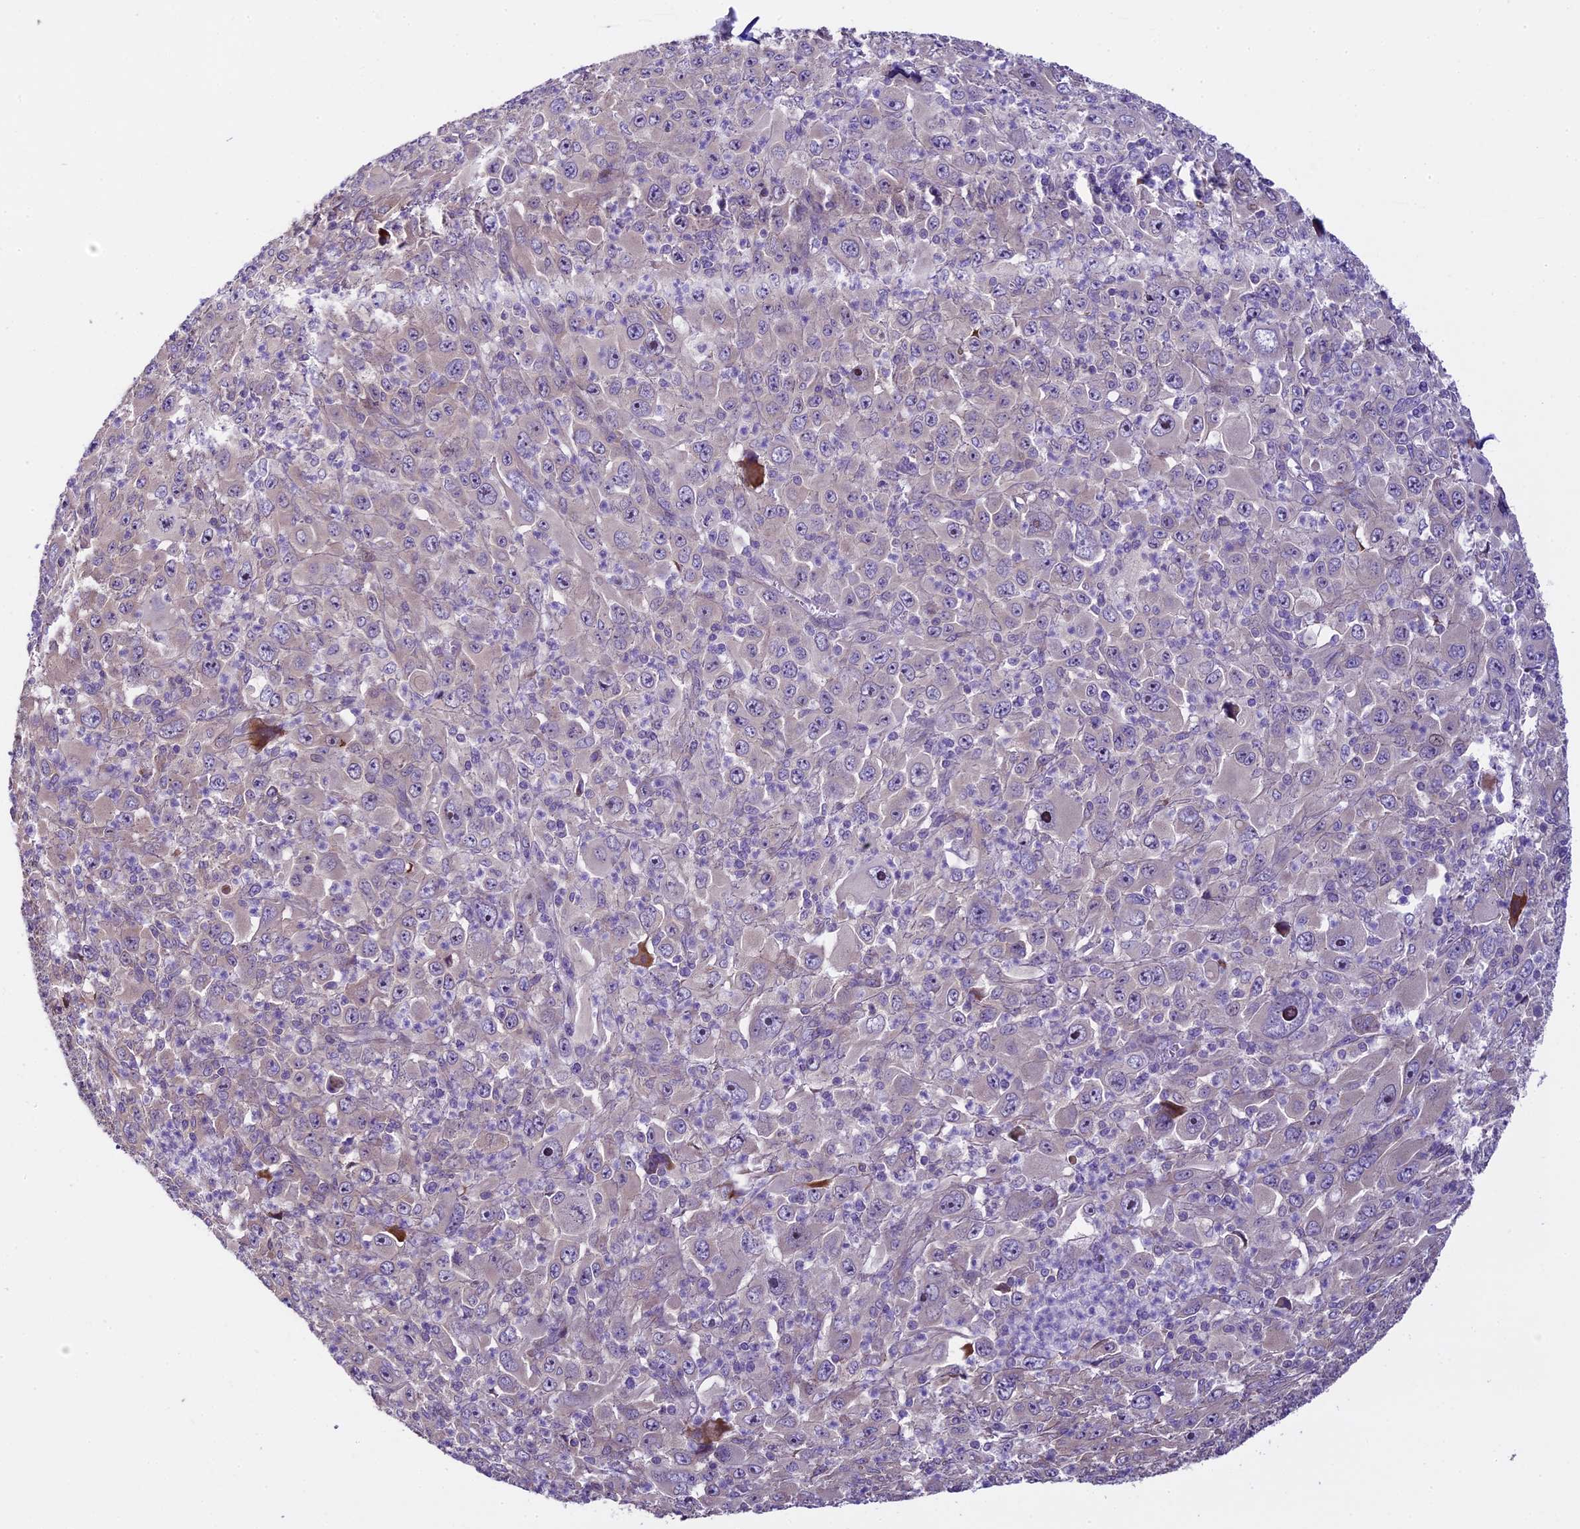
{"staining": {"intensity": "negative", "quantity": "none", "location": "none"}, "tissue": "melanoma", "cell_type": "Tumor cells", "image_type": "cancer", "snomed": [{"axis": "morphology", "description": "Malignant melanoma, Metastatic site"}, {"axis": "topography", "description": "Skin"}], "caption": "This is an immunohistochemistry (IHC) image of melanoma. There is no expression in tumor cells.", "gene": "SPIRE1", "patient": {"sex": "female", "age": 56}}